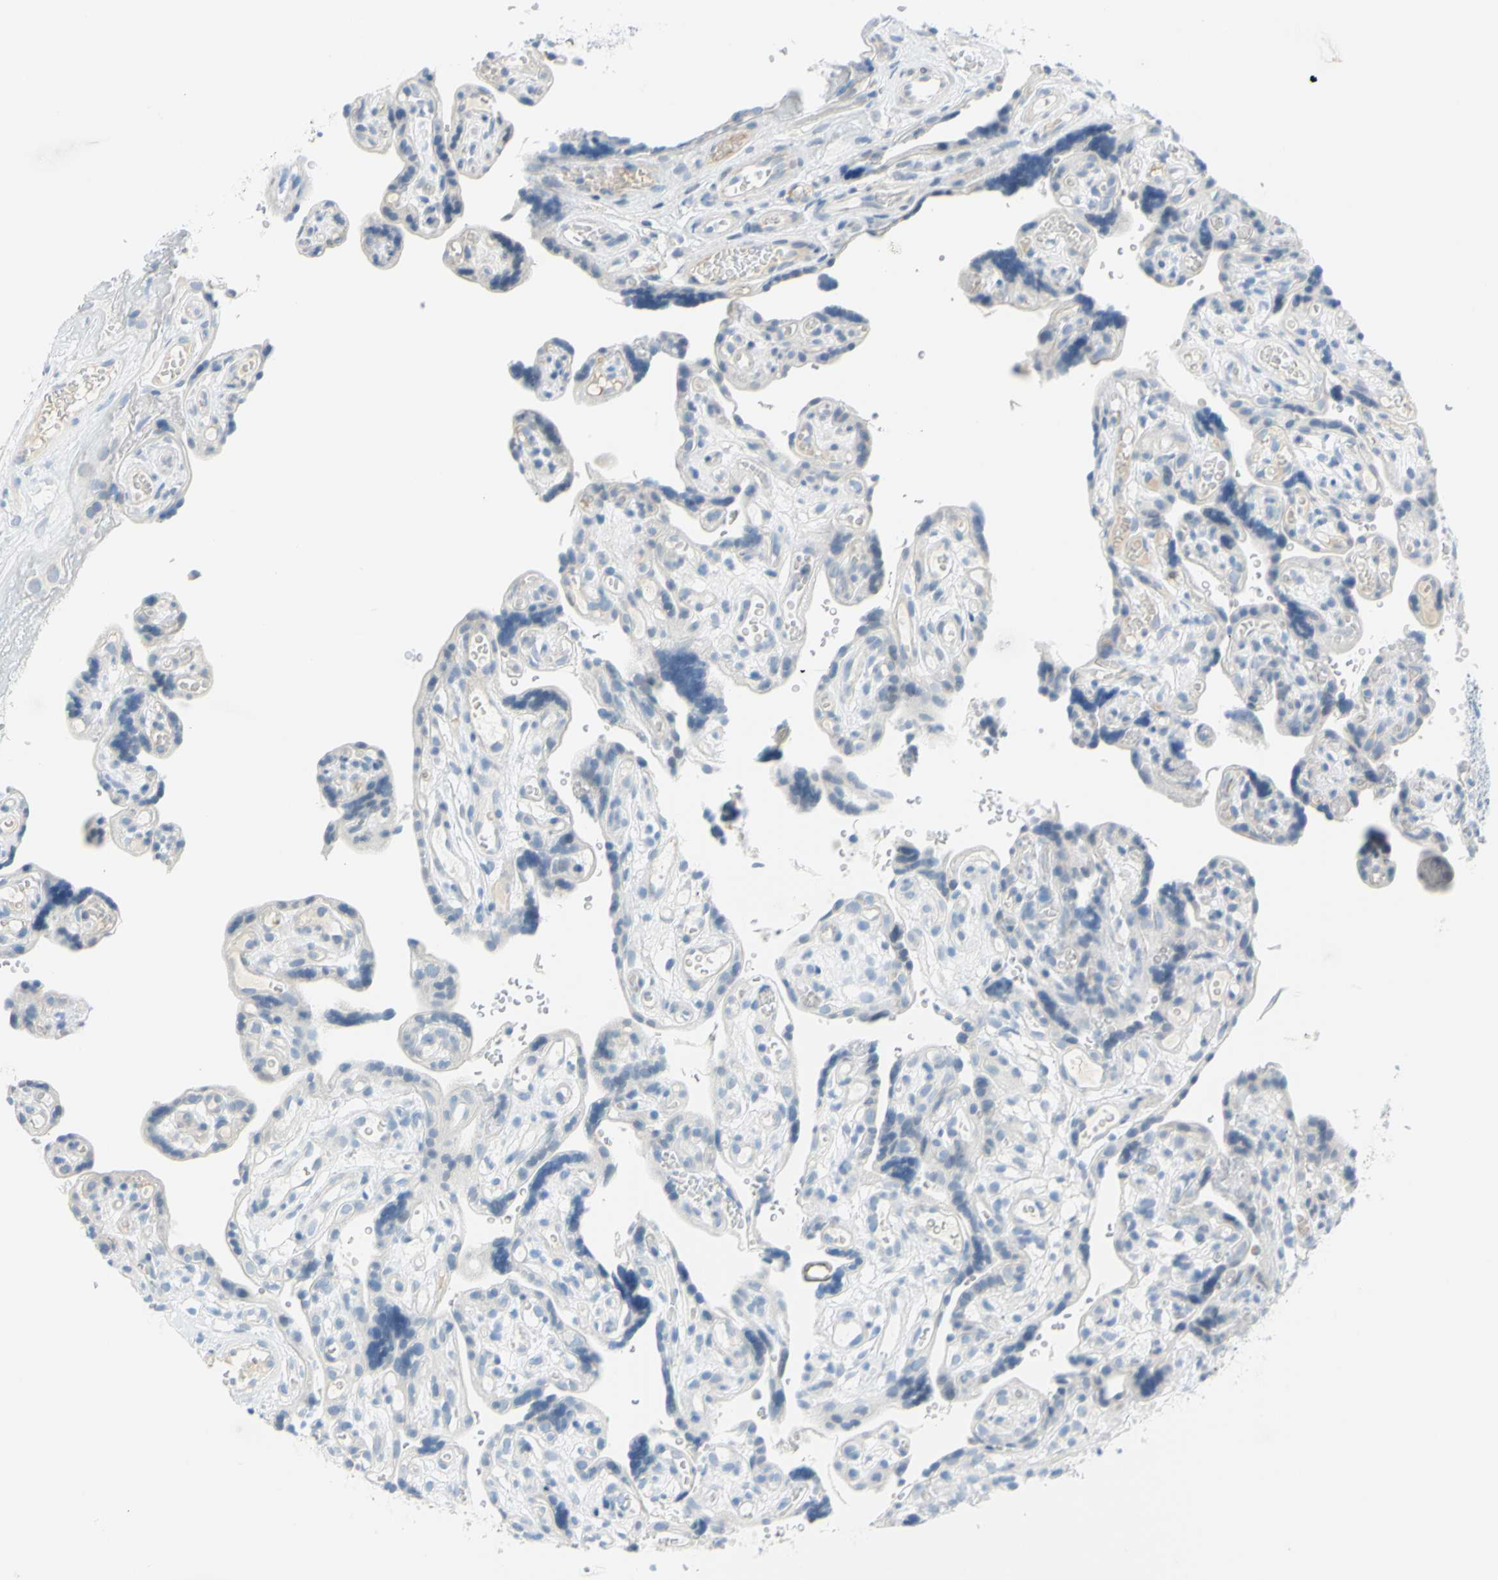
{"staining": {"intensity": "negative", "quantity": "none", "location": "none"}, "tissue": "placenta", "cell_type": "Decidual cells", "image_type": "normal", "snomed": [{"axis": "morphology", "description": "Normal tissue, NOS"}, {"axis": "topography", "description": "Placenta"}], "caption": "Immunohistochemistry histopathology image of unremarkable human placenta stained for a protein (brown), which shows no expression in decidual cells. Brightfield microscopy of immunohistochemistry stained with DAB (3,3'-diaminobenzidine) (brown) and hematoxylin (blue), captured at high magnification.", "gene": "DCT", "patient": {"sex": "female", "age": 30}}